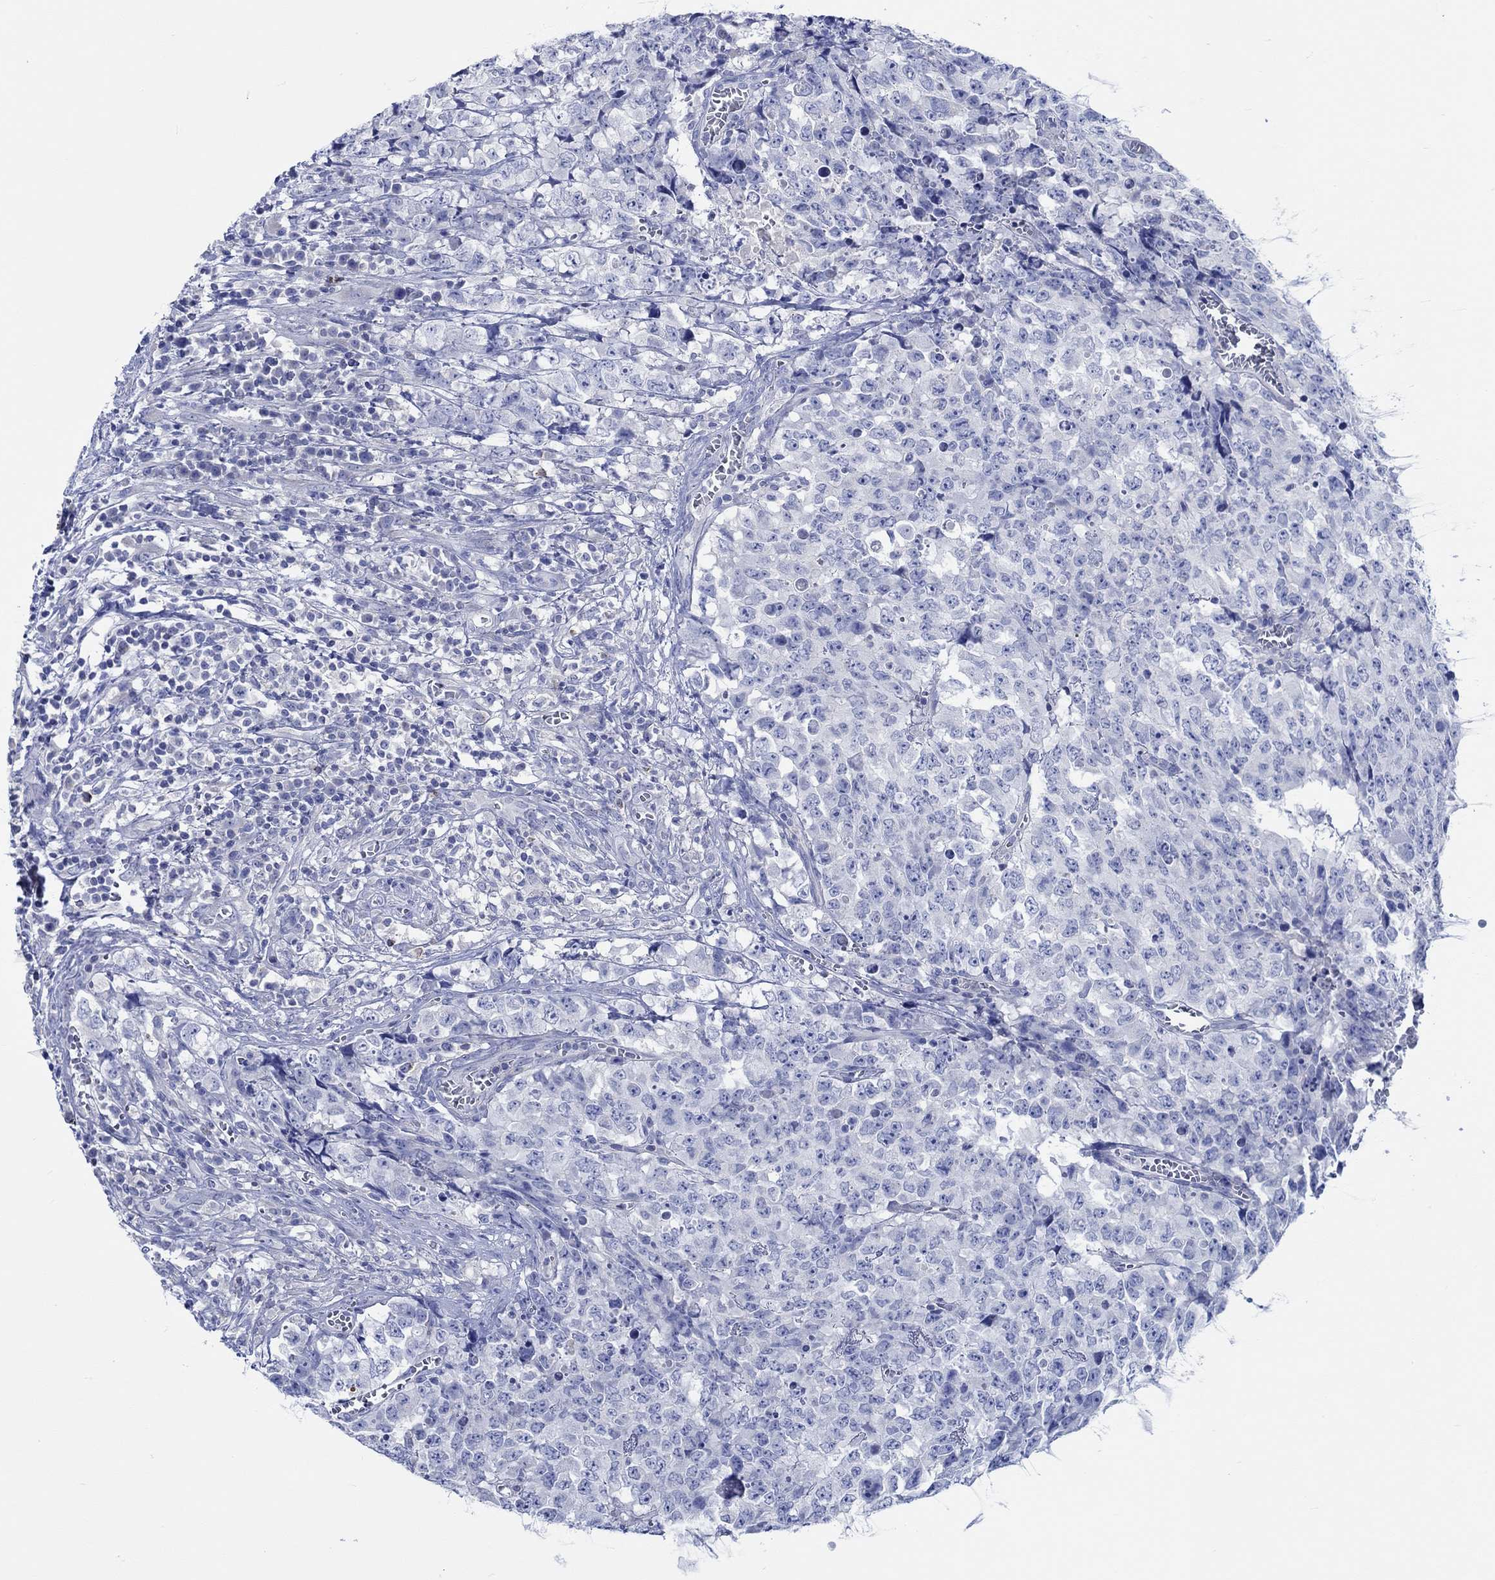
{"staining": {"intensity": "negative", "quantity": "none", "location": "none"}, "tissue": "testis cancer", "cell_type": "Tumor cells", "image_type": "cancer", "snomed": [{"axis": "morphology", "description": "Carcinoma, Embryonal, NOS"}, {"axis": "topography", "description": "Testis"}], "caption": "The IHC histopathology image has no significant staining in tumor cells of testis cancer tissue.", "gene": "PTPRN2", "patient": {"sex": "male", "age": 23}}